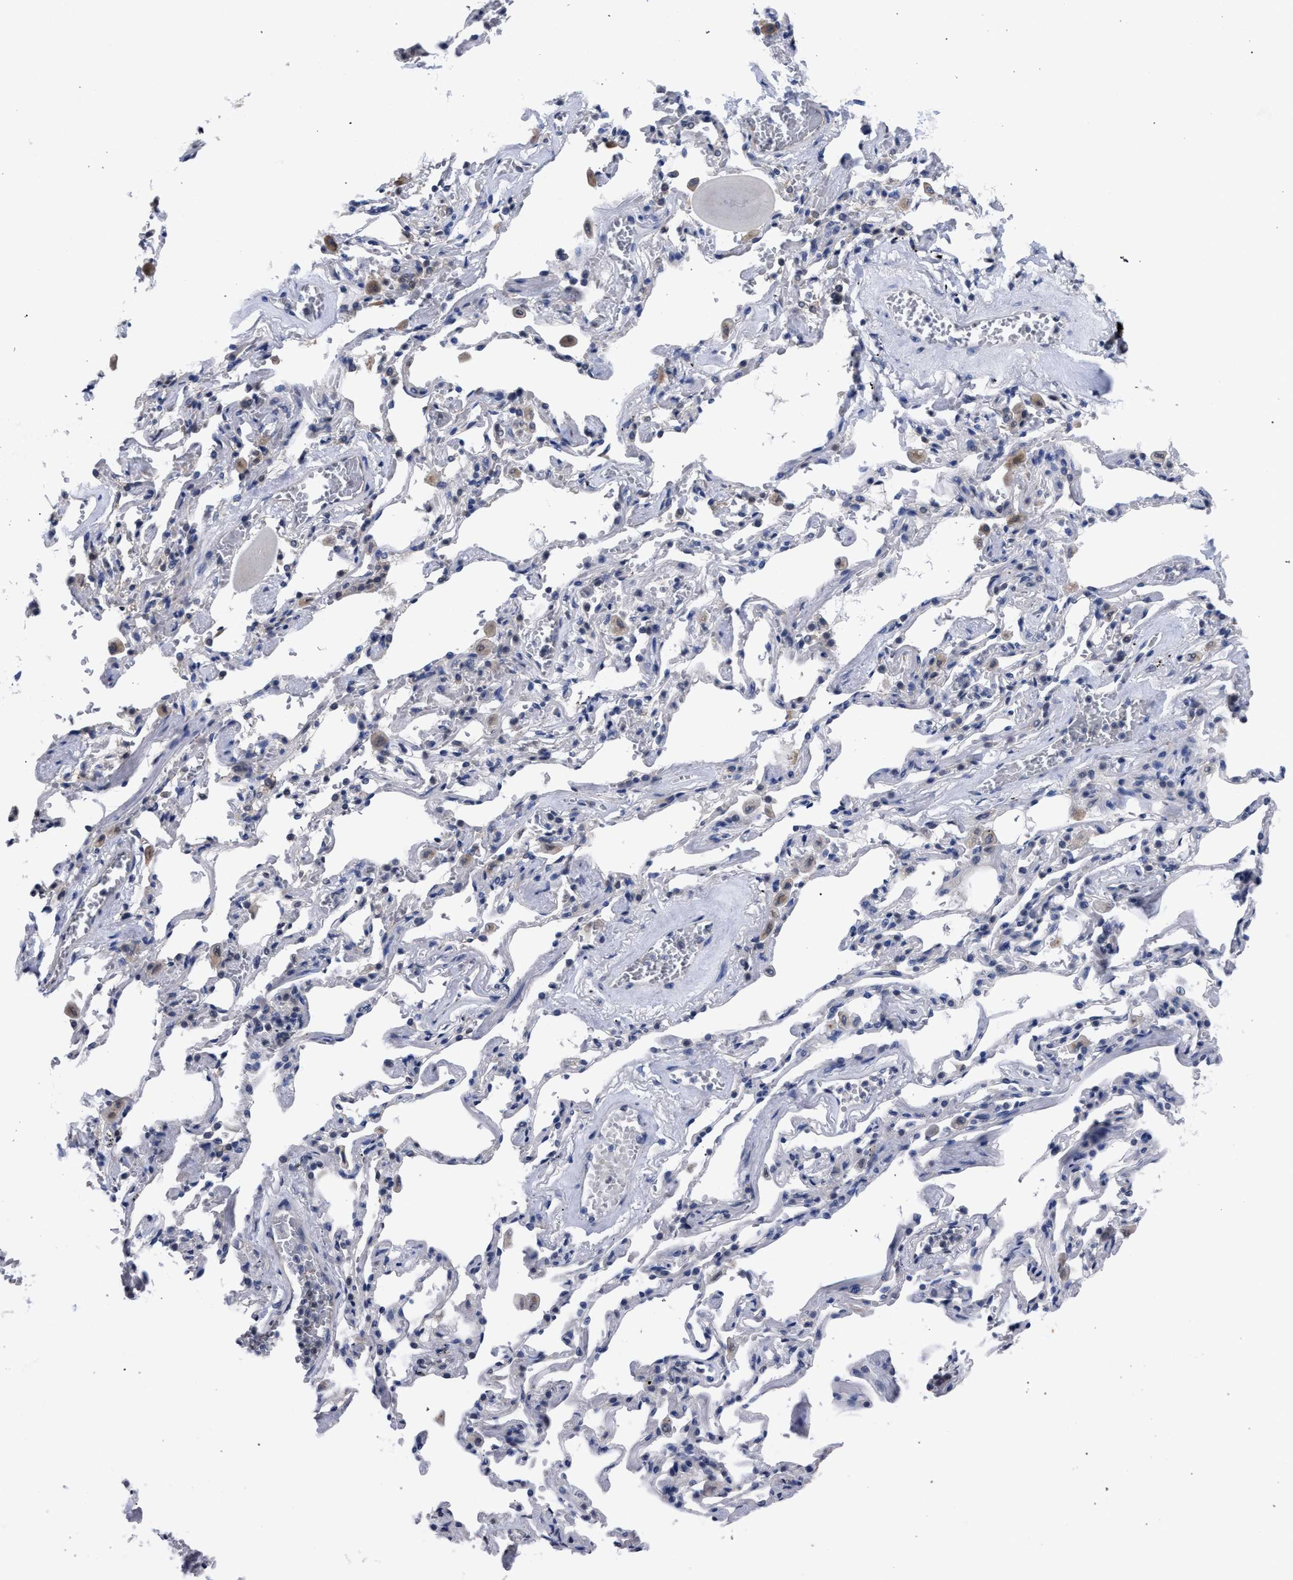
{"staining": {"intensity": "moderate", "quantity": ">75%", "location": "cytoplasmic/membranous"}, "tissue": "adipose tissue", "cell_type": "Adipocytes", "image_type": "normal", "snomed": [{"axis": "morphology", "description": "Normal tissue, NOS"}, {"axis": "topography", "description": "Cartilage tissue"}, {"axis": "topography", "description": "Lung"}], "caption": "Adipocytes reveal moderate cytoplasmic/membranous expression in approximately >75% of cells in unremarkable adipose tissue. (IHC, brightfield microscopy, high magnification).", "gene": "GOLGA2", "patient": {"sex": "female", "age": 77}}